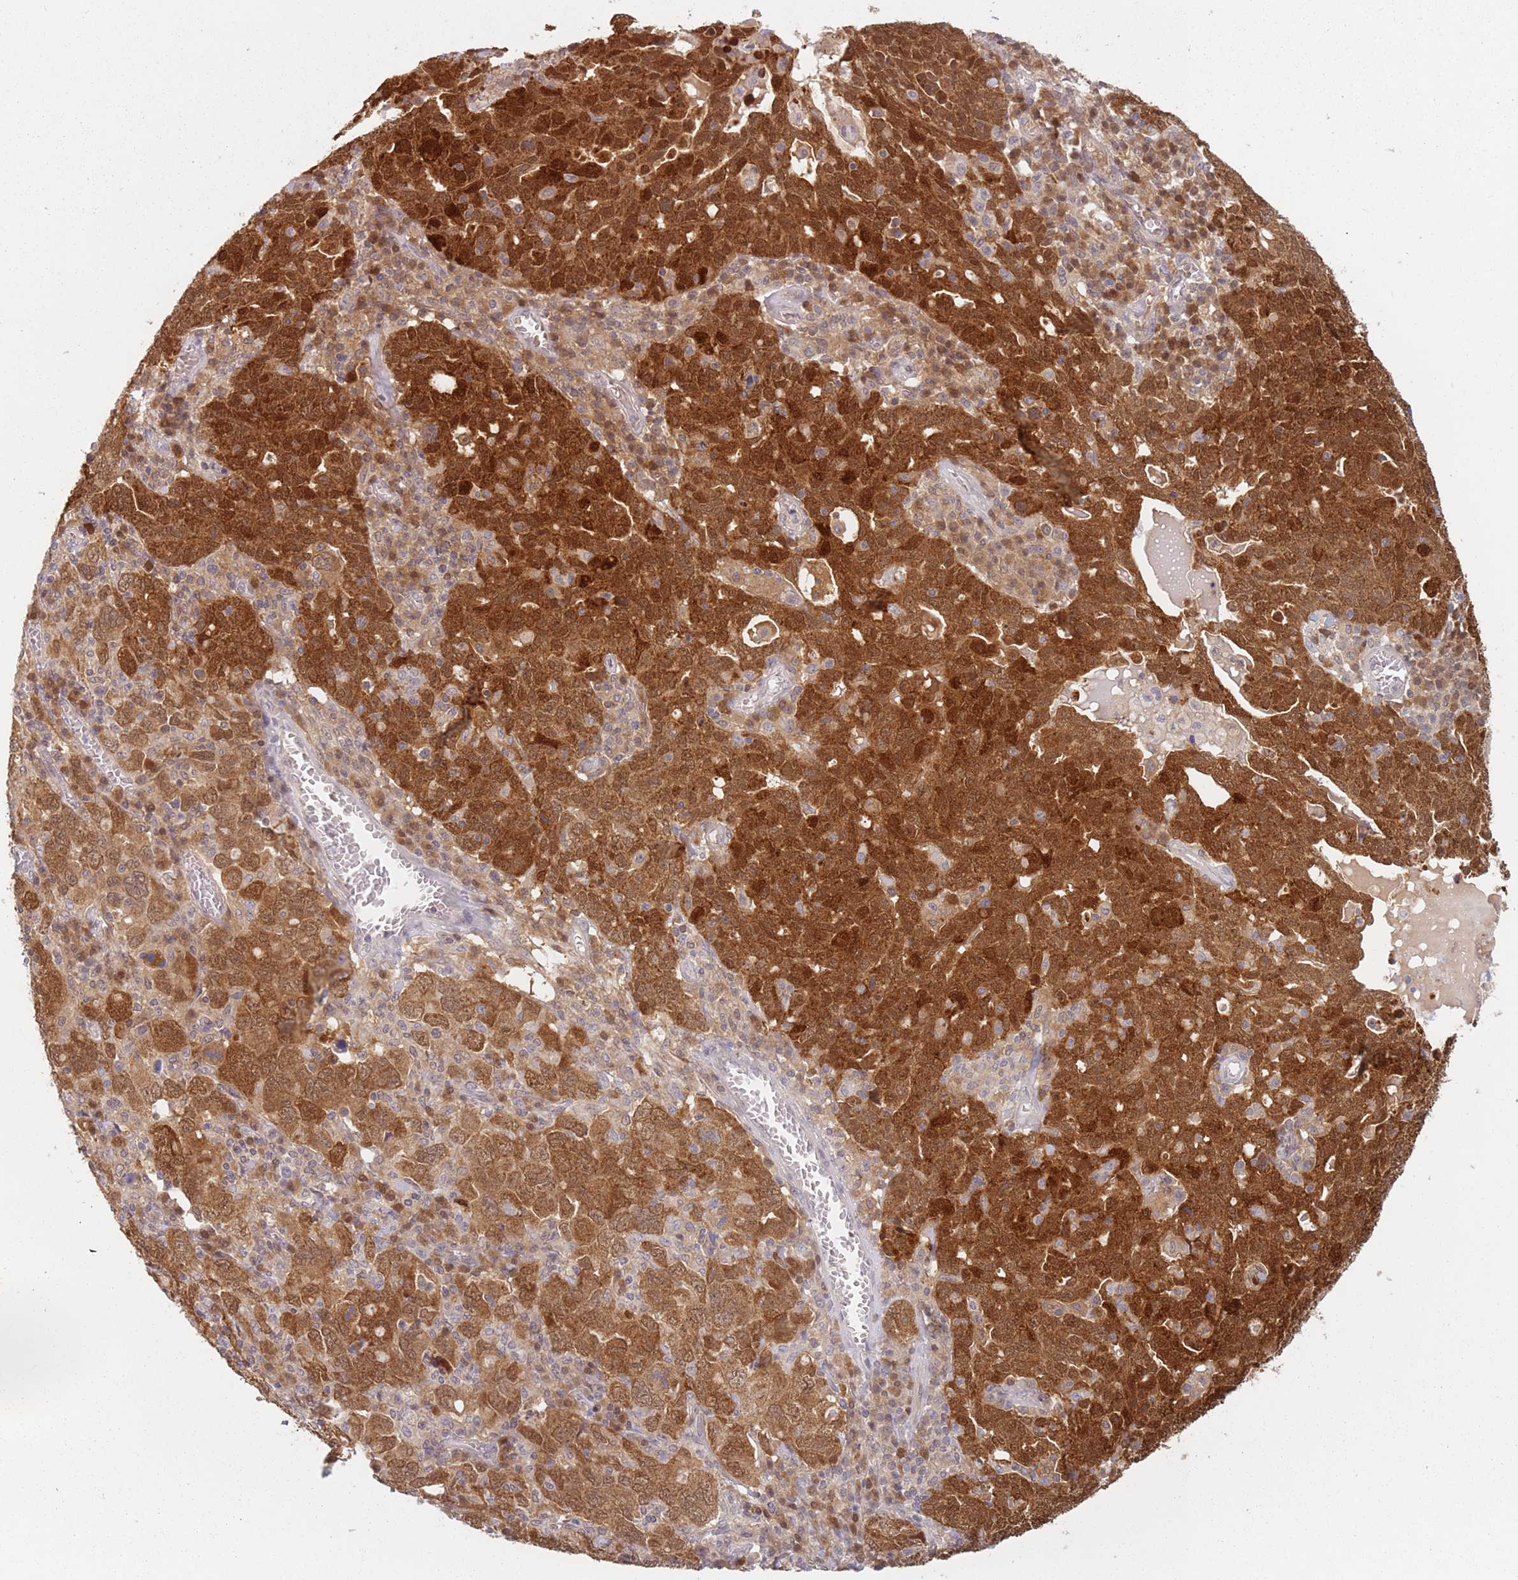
{"staining": {"intensity": "strong", "quantity": ">75%", "location": "cytoplasmic/membranous,nuclear"}, "tissue": "ovarian cancer", "cell_type": "Tumor cells", "image_type": "cancer", "snomed": [{"axis": "morphology", "description": "Carcinoma, endometroid"}, {"axis": "topography", "description": "Ovary"}], "caption": "High-magnification brightfield microscopy of ovarian cancer (endometroid carcinoma) stained with DAB (3,3'-diaminobenzidine) (brown) and counterstained with hematoxylin (blue). tumor cells exhibit strong cytoplasmic/membranous and nuclear staining is identified in about>75% of cells.", "gene": "NAXE", "patient": {"sex": "female", "age": 62}}